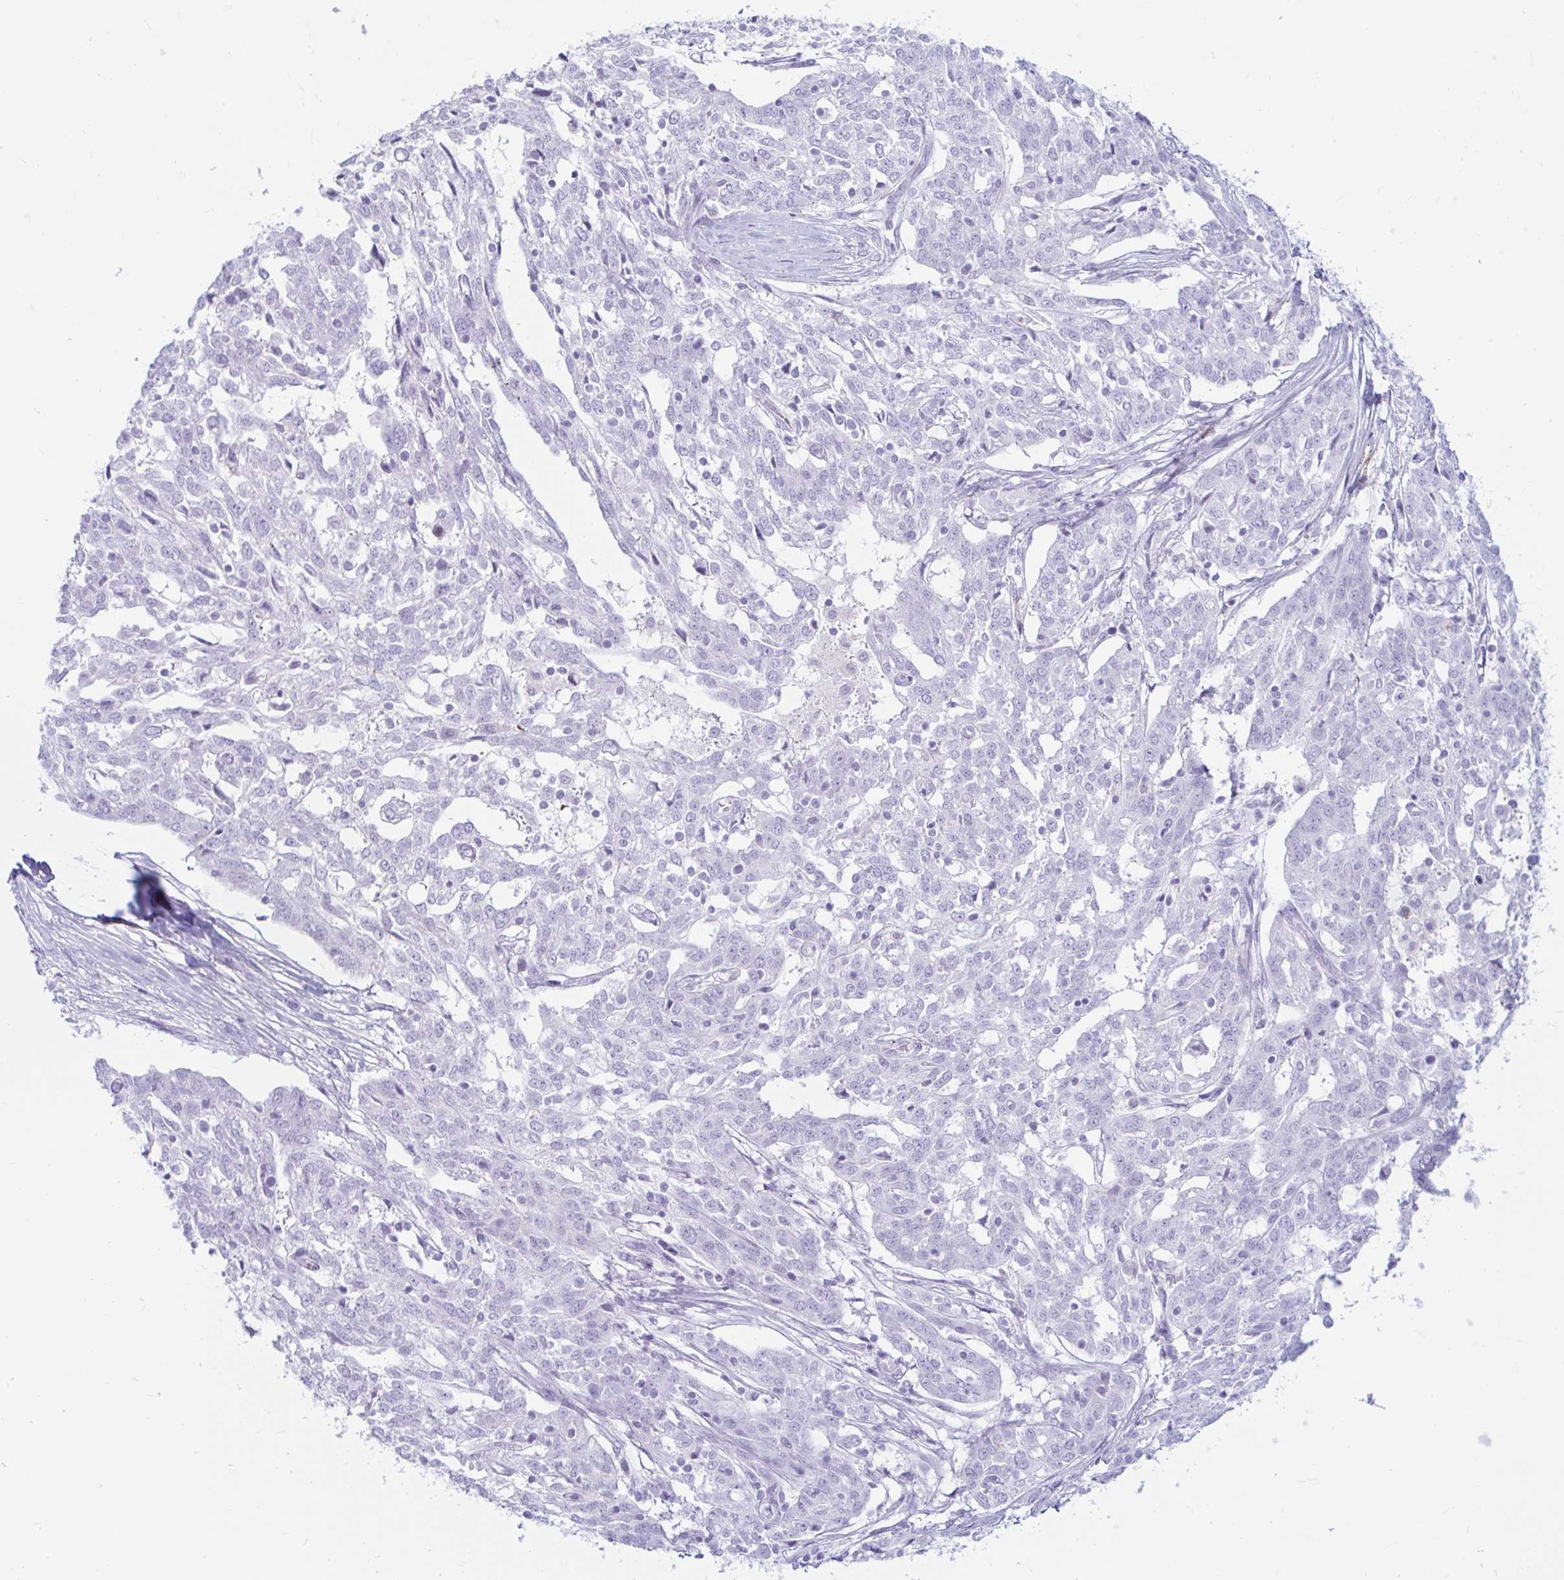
{"staining": {"intensity": "negative", "quantity": "none", "location": "none"}, "tissue": "ovarian cancer", "cell_type": "Tumor cells", "image_type": "cancer", "snomed": [{"axis": "morphology", "description": "Cystadenocarcinoma, serous, NOS"}, {"axis": "topography", "description": "Ovary"}], "caption": "A photomicrograph of human ovarian cancer (serous cystadenocarcinoma) is negative for staining in tumor cells. Brightfield microscopy of IHC stained with DAB (3,3'-diaminobenzidine) (brown) and hematoxylin (blue), captured at high magnification.", "gene": "ERICH6", "patient": {"sex": "female", "age": 67}}